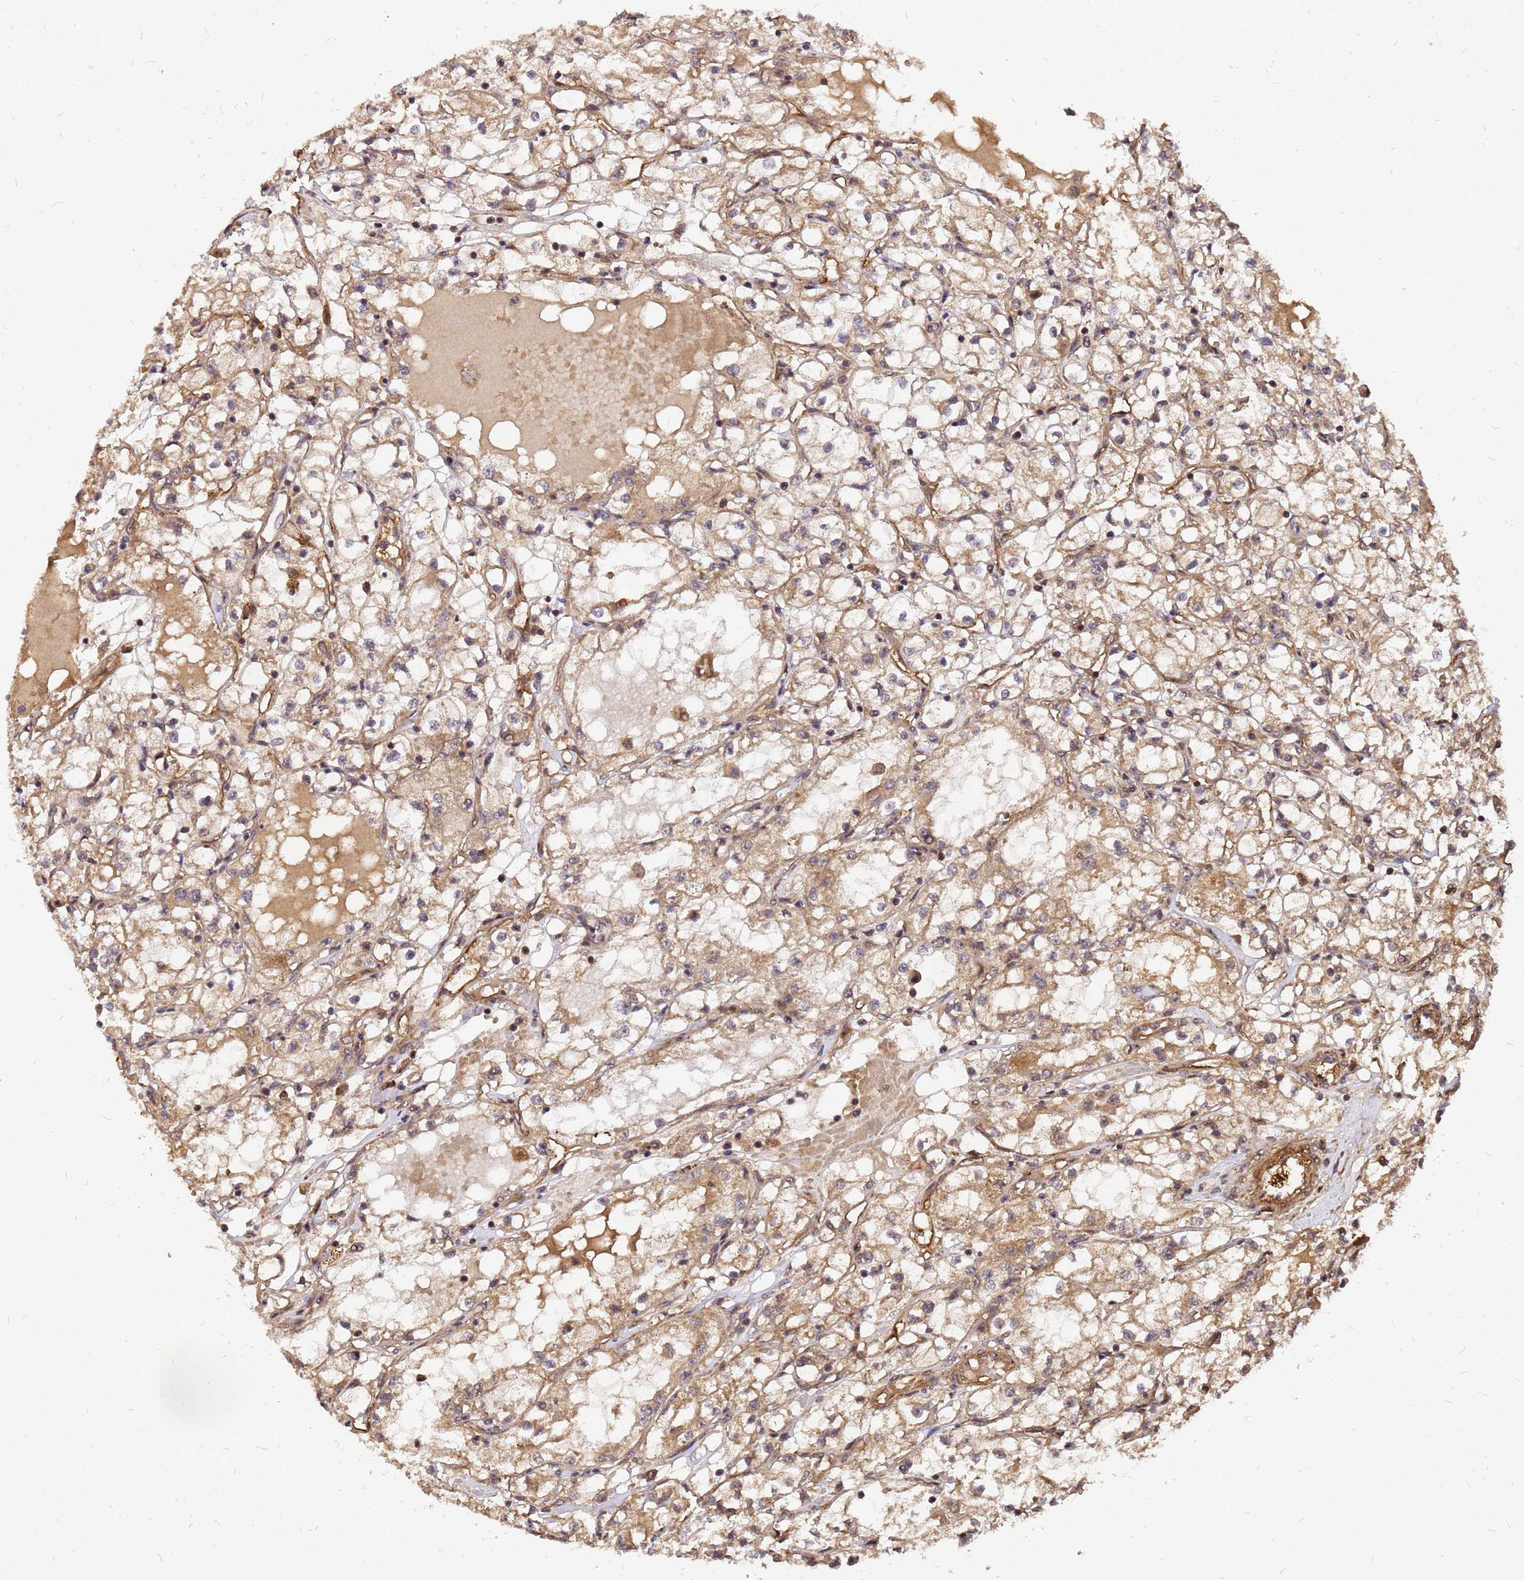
{"staining": {"intensity": "moderate", "quantity": ">75%", "location": "cytoplasmic/membranous"}, "tissue": "renal cancer", "cell_type": "Tumor cells", "image_type": "cancer", "snomed": [{"axis": "morphology", "description": "Adenocarcinoma, NOS"}, {"axis": "topography", "description": "Kidney"}], "caption": "Renal cancer (adenocarcinoma) was stained to show a protein in brown. There is medium levels of moderate cytoplasmic/membranous positivity in about >75% of tumor cells.", "gene": "GPATCH8", "patient": {"sex": "male", "age": 56}}